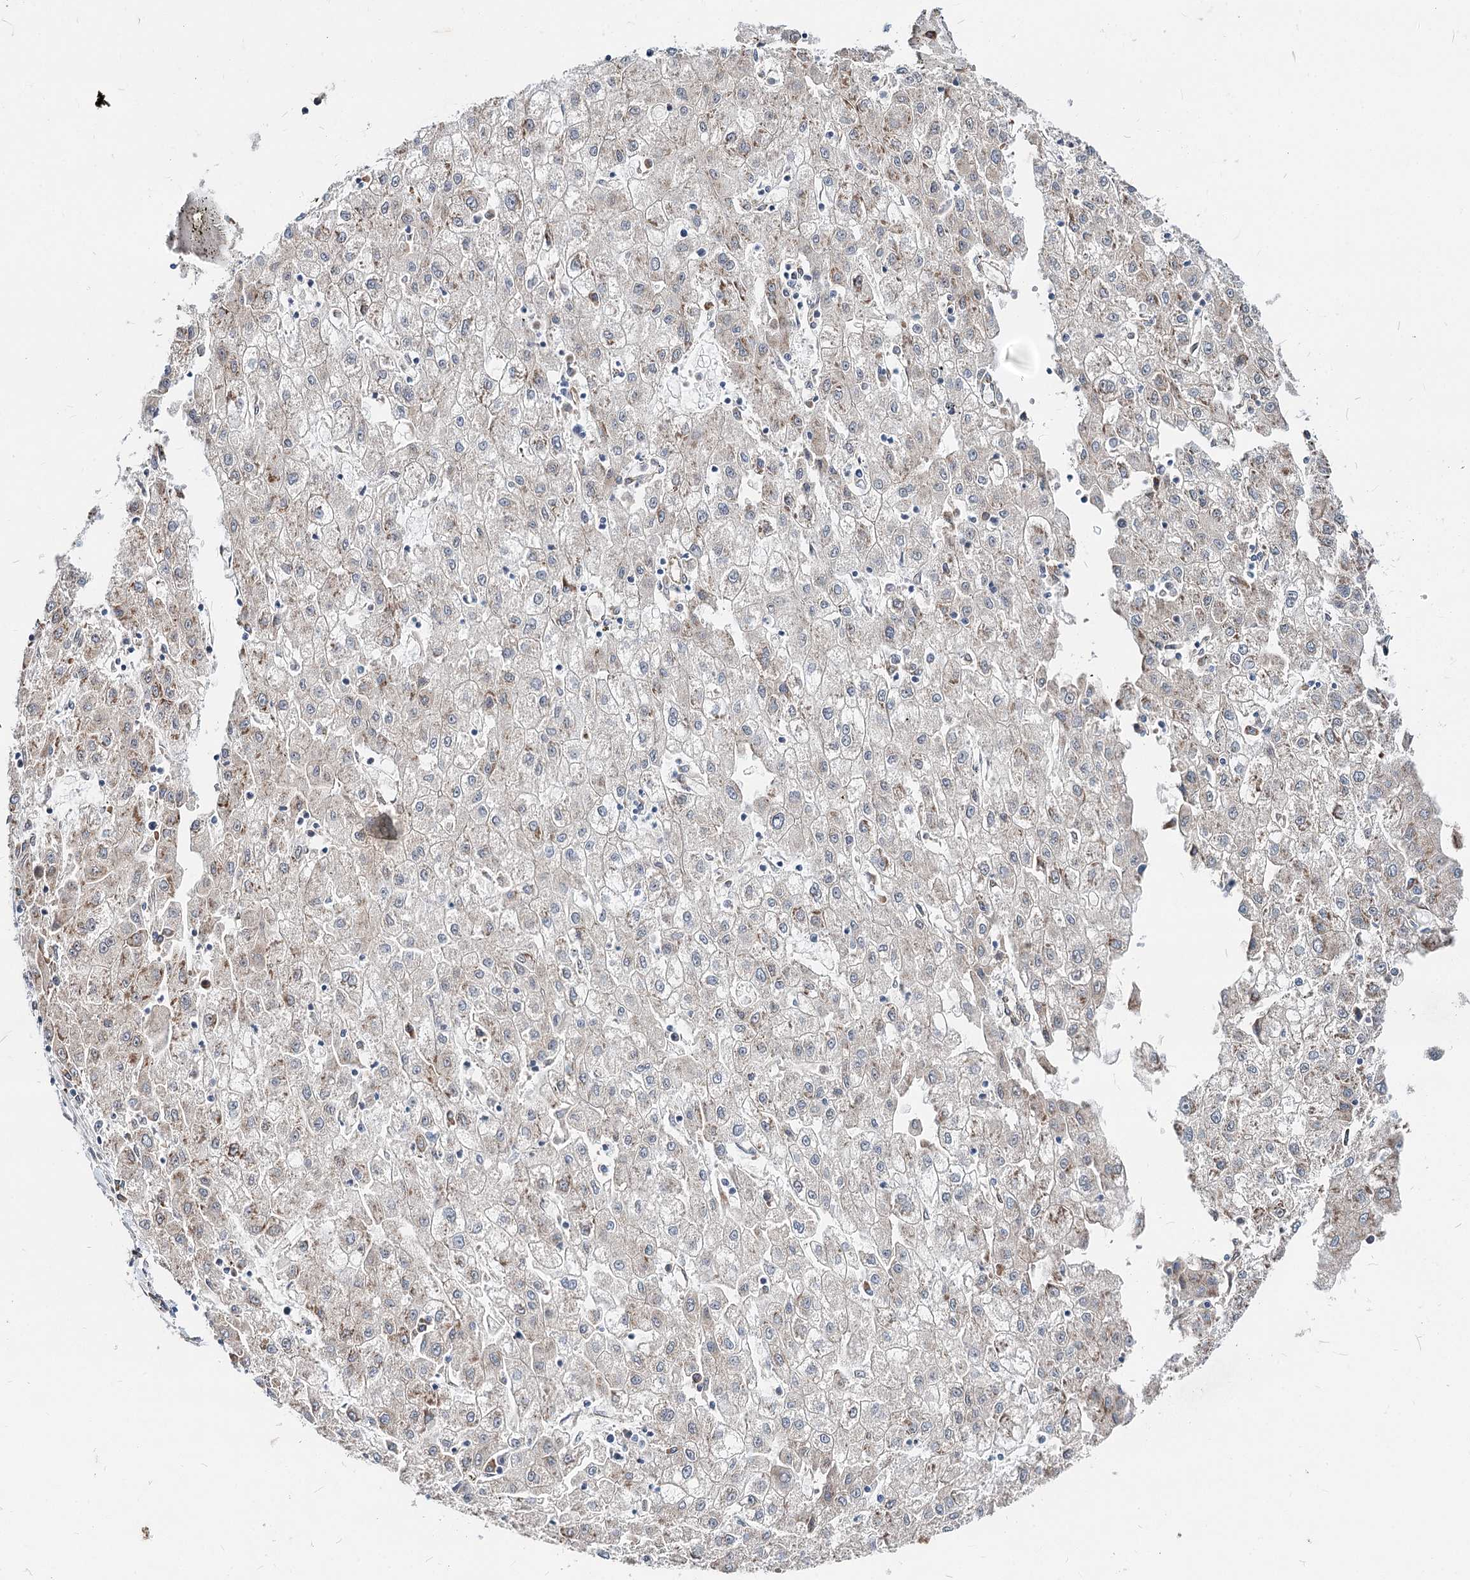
{"staining": {"intensity": "weak", "quantity": "25%-75%", "location": "cytoplasmic/membranous"}, "tissue": "liver cancer", "cell_type": "Tumor cells", "image_type": "cancer", "snomed": [{"axis": "morphology", "description": "Carcinoma, Hepatocellular, NOS"}, {"axis": "topography", "description": "Liver"}], "caption": "A micrograph of human hepatocellular carcinoma (liver) stained for a protein shows weak cytoplasmic/membranous brown staining in tumor cells.", "gene": "SPART", "patient": {"sex": "male", "age": 72}}